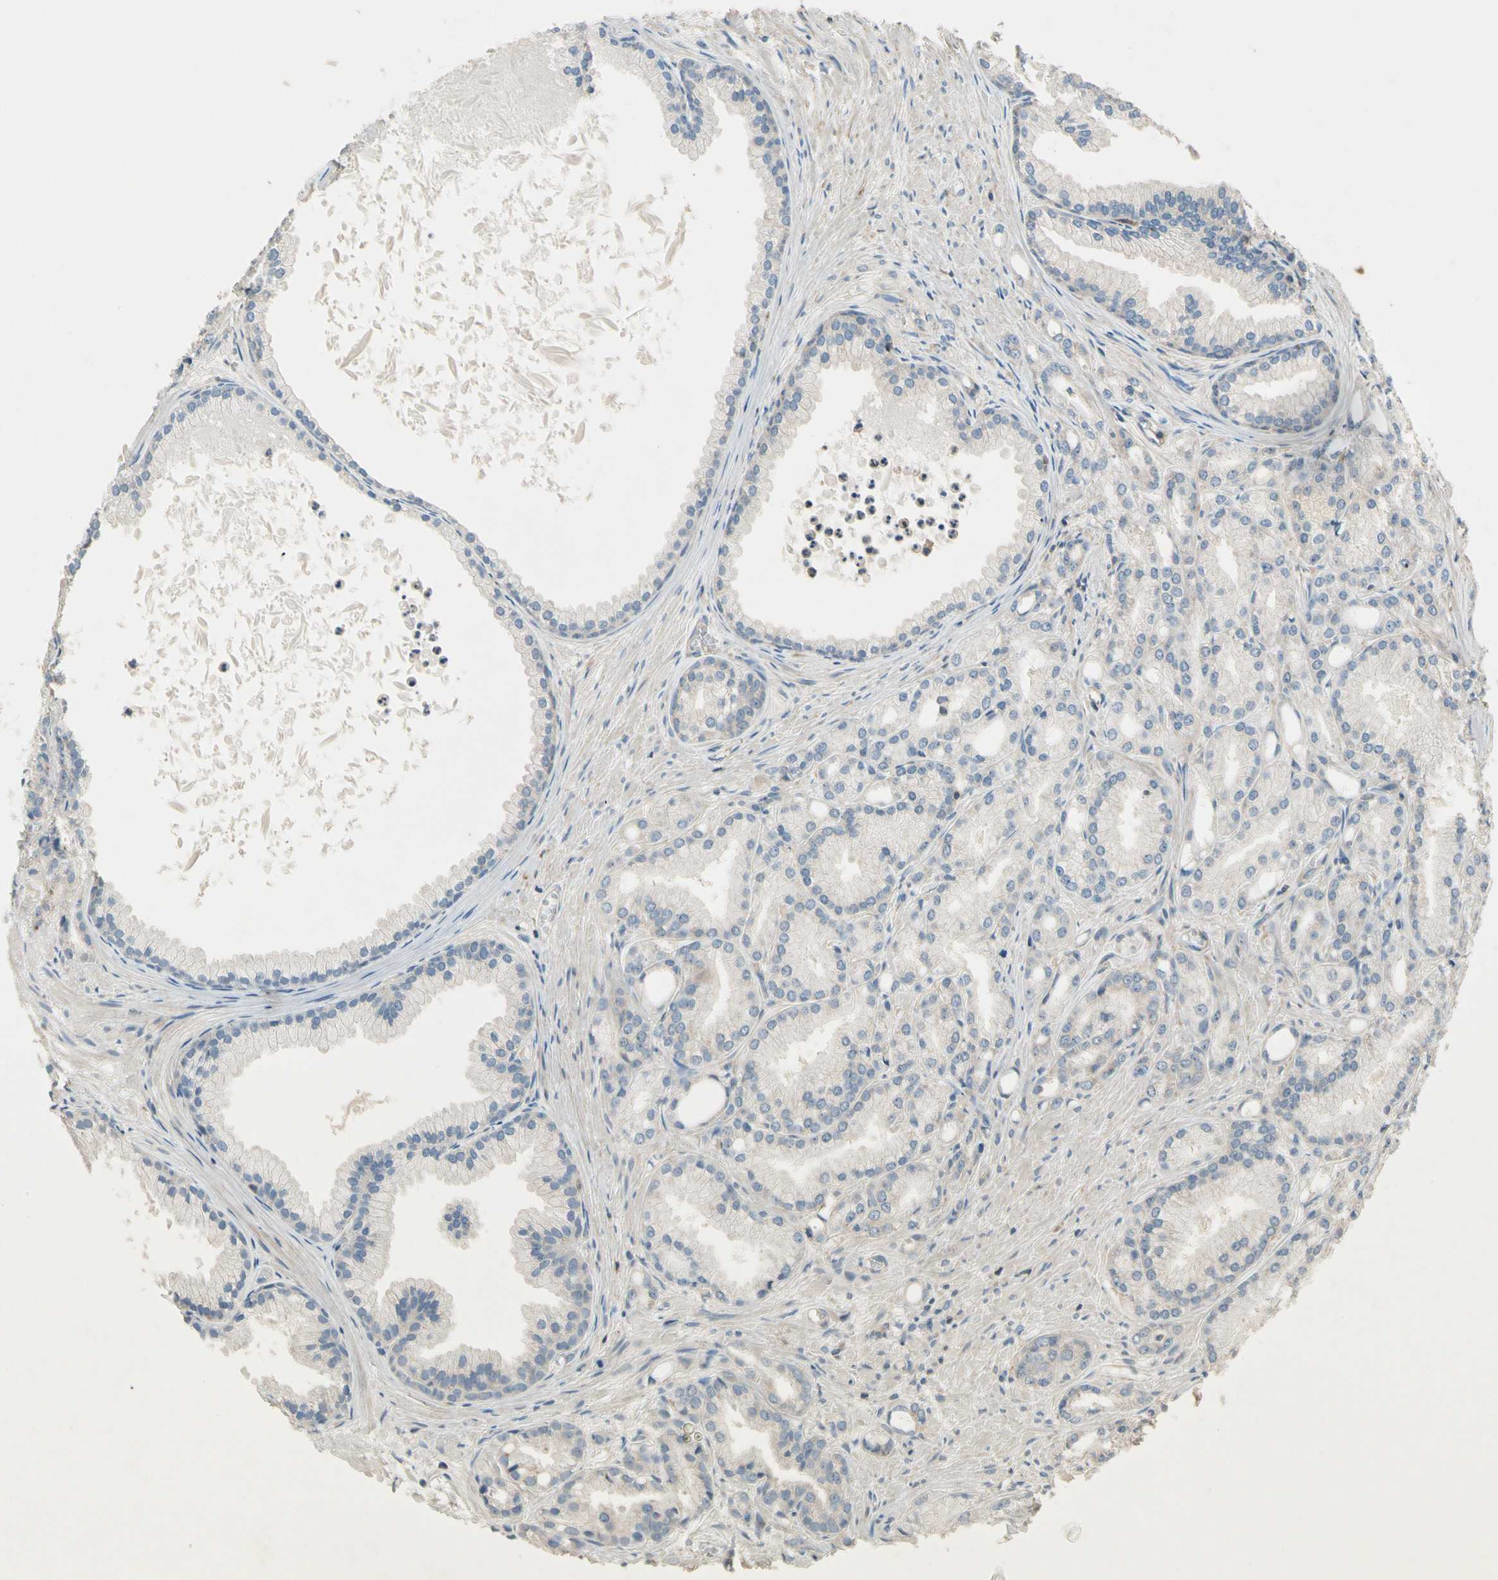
{"staining": {"intensity": "negative", "quantity": "none", "location": "none"}, "tissue": "prostate cancer", "cell_type": "Tumor cells", "image_type": "cancer", "snomed": [{"axis": "morphology", "description": "Adenocarcinoma, Low grade"}, {"axis": "topography", "description": "Prostate"}], "caption": "The micrograph displays no staining of tumor cells in prostate cancer.", "gene": "CDH6", "patient": {"sex": "male", "age": 72}}